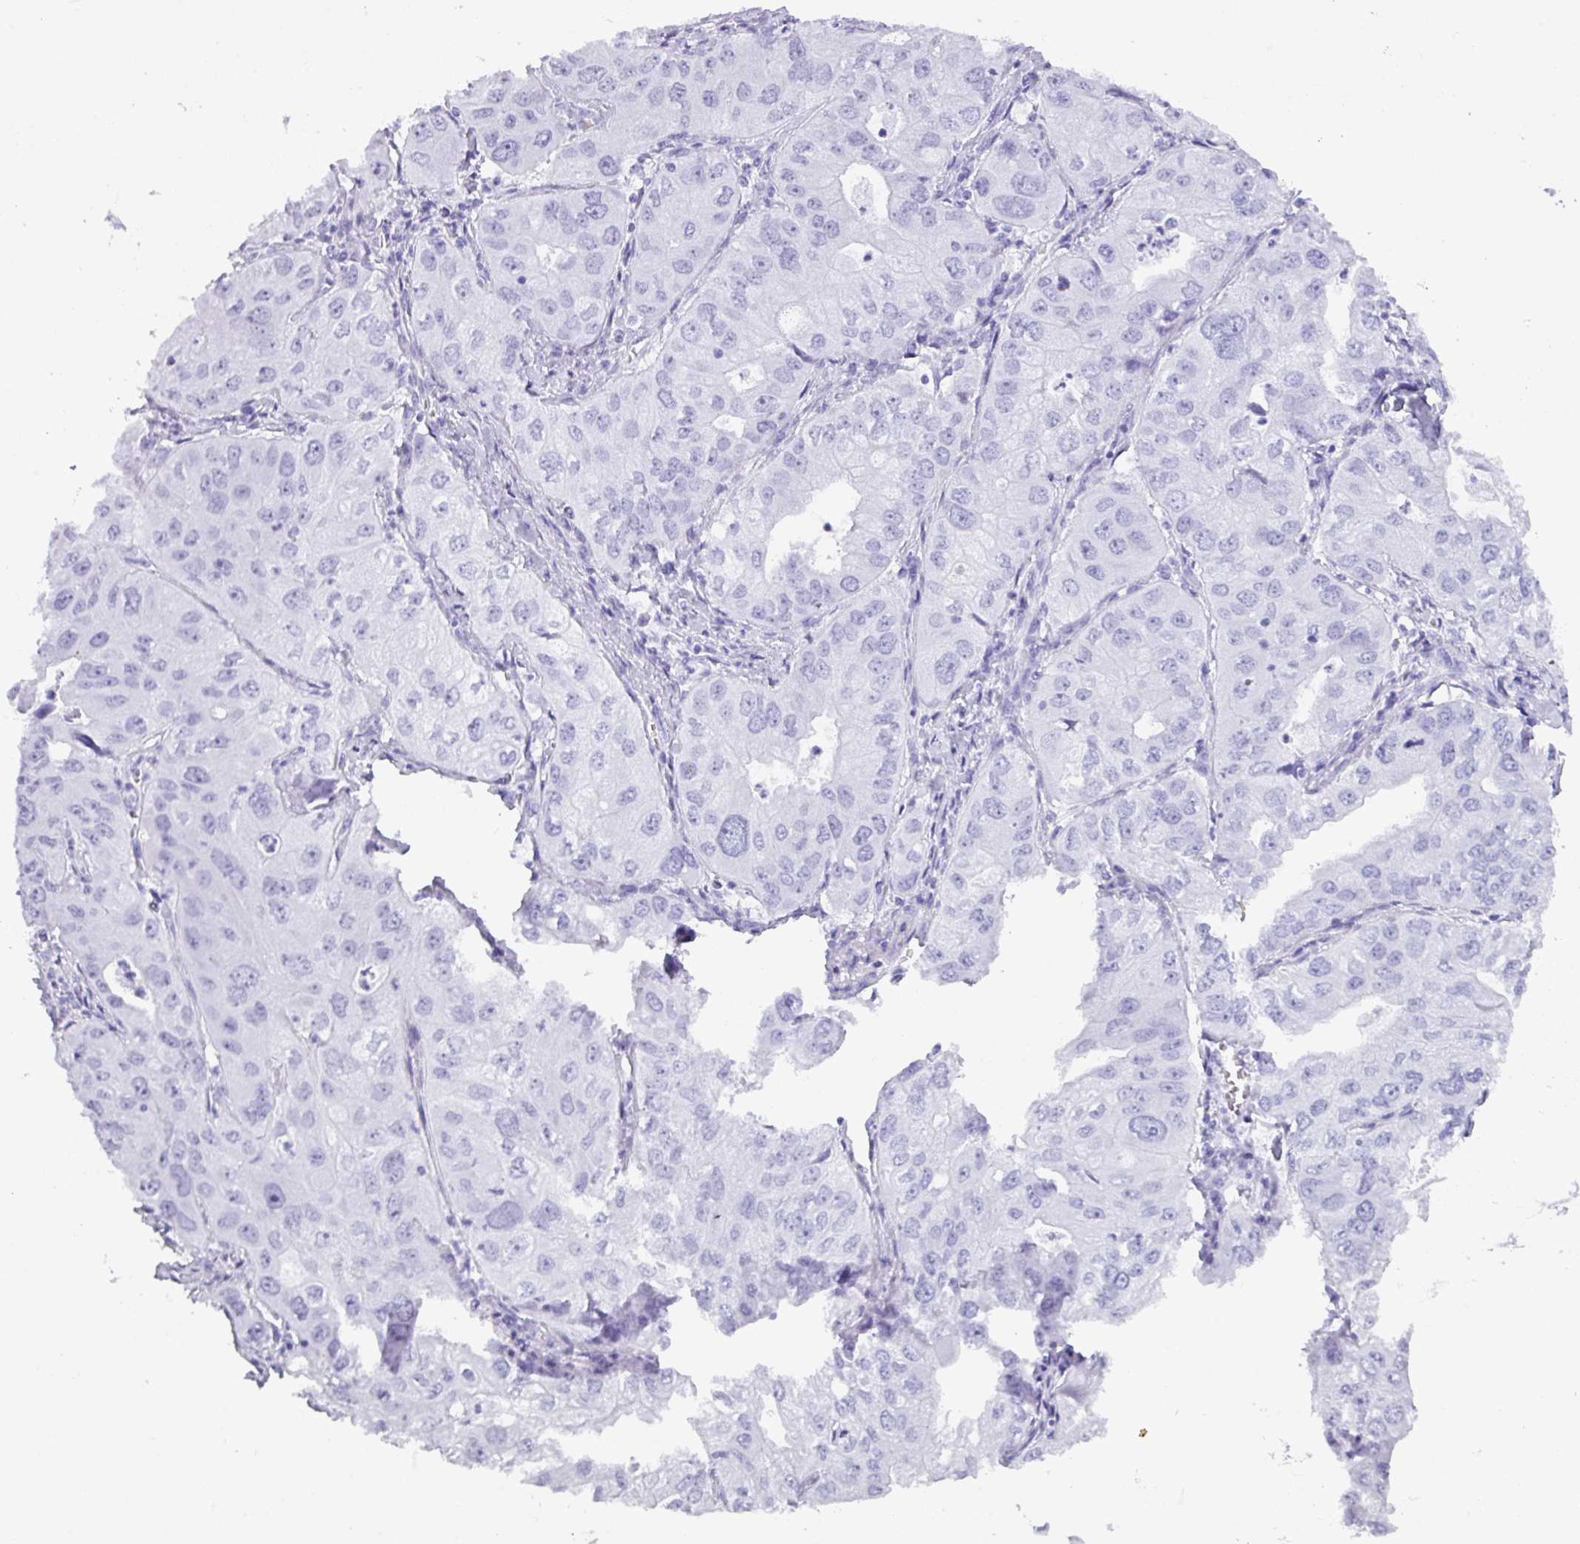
{"staining": {"intensity": "negative", "quantity": "none", "location": "none"}, "tissue": "lung cancer", "cell_type": "Tumor cells", "image_type": "cancer", "snomed": [{"axis": "morphology", "description": "Adenocarcinoma, NOS"}, {"axis": "topography", "description": "Lung"}], "caption": "Immunohistochemical staining of lung adenocarcinoma exhibits no significant expression in tumor cells.", "gene": "ZNF524", "patient": {"sex": "male", "age": 48}}